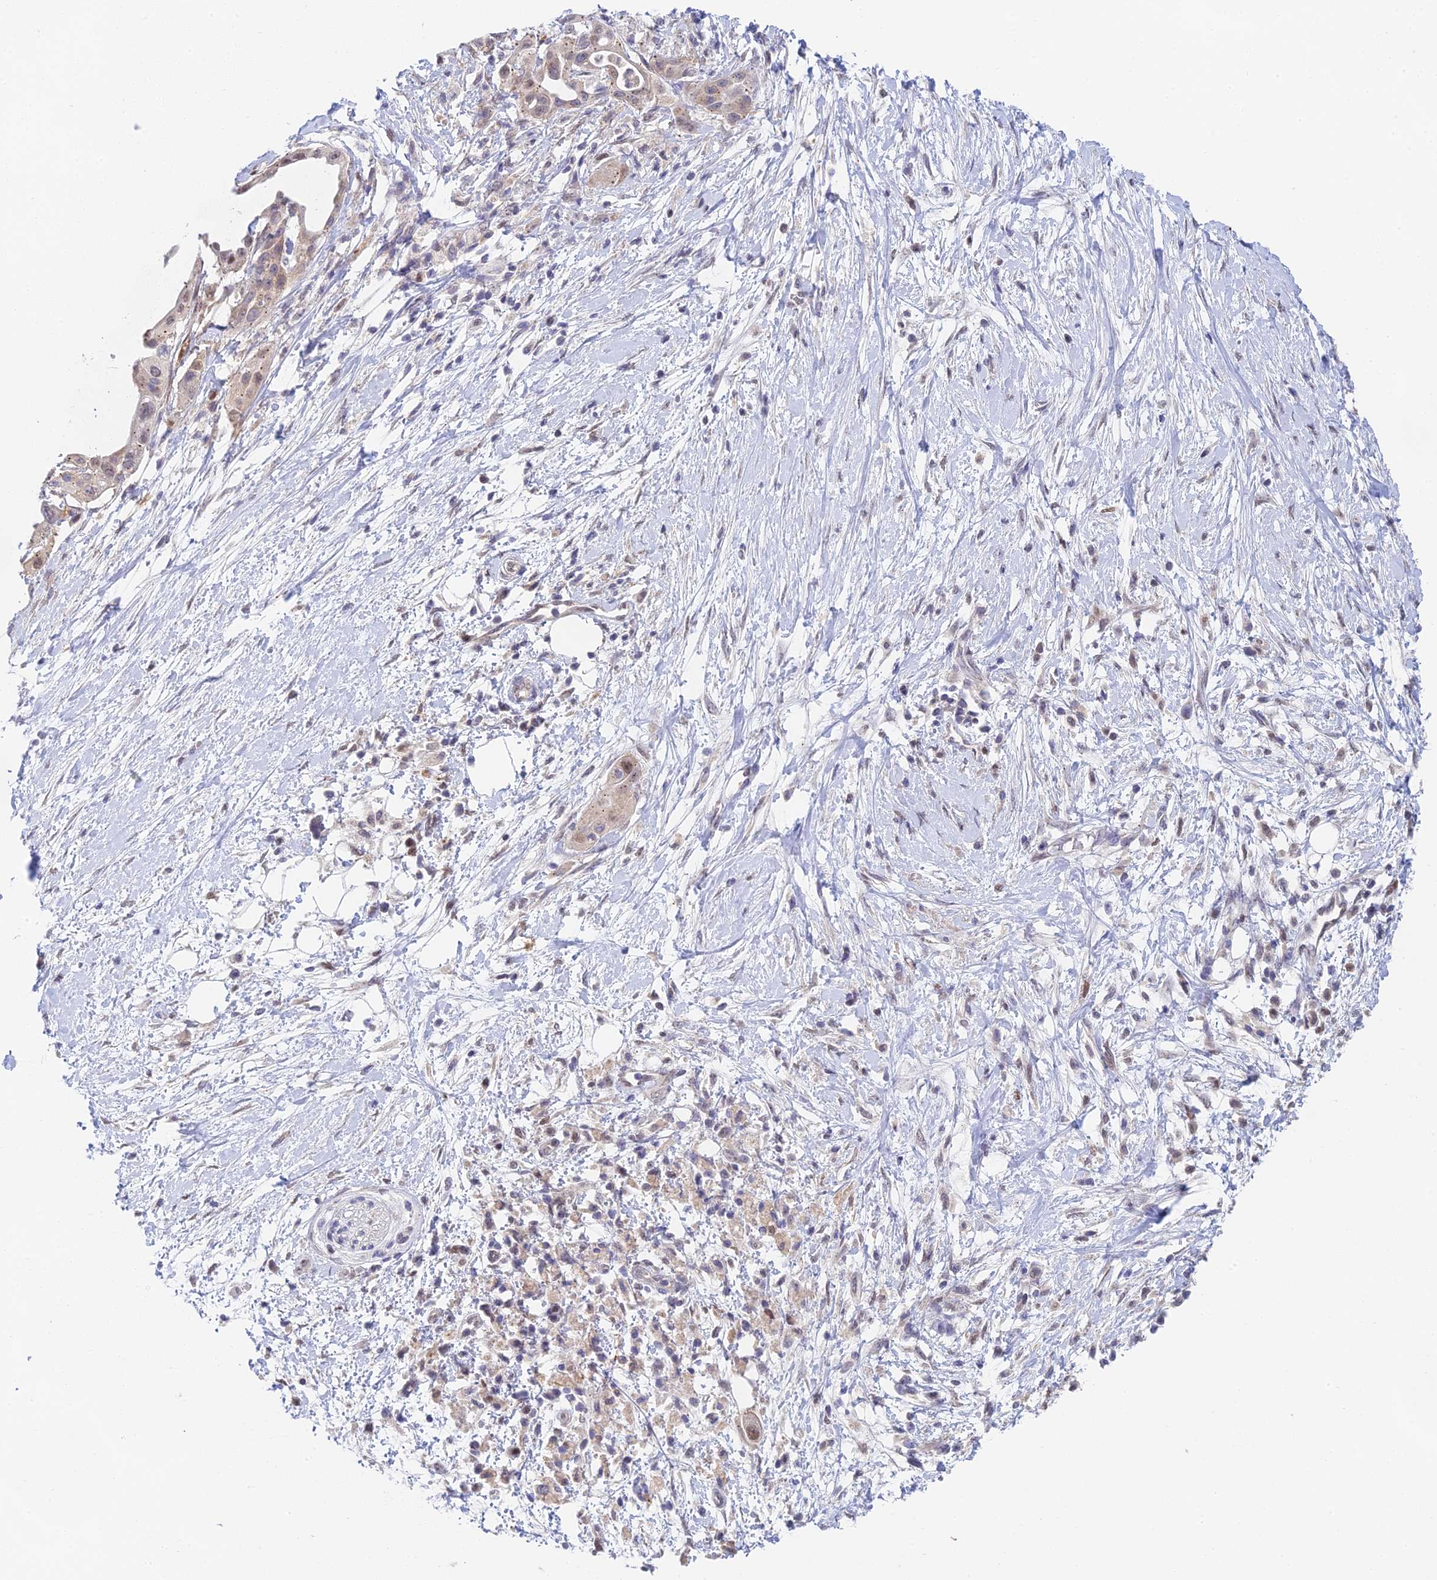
{"staining": {"intensity": "weak", "quantity": "25%-75%", "location": "cytoplasmic/membranous,nuclear"}, "tissue": "pancreatic cancer", "cell_type": "Tumor cells", "image_type": "cancer", "snomed": [{"axis": "morphology", "description": "Adenocarcinoma, NOS"}, {"axis": "topography", "description": "Pancreas"}], "caption": "Pancreatic cancer stained with IHC reveals weak cytoplasmic/membranous and nuclear expression in approximately 25%-75% of tumor cells. The staining was performed using DAB, with brown indicating positive protein expression. Nuclei are stained blue with hematoxylin.", "gene": "MRPL17", "patient": {"sex": "male", "age": 68}}